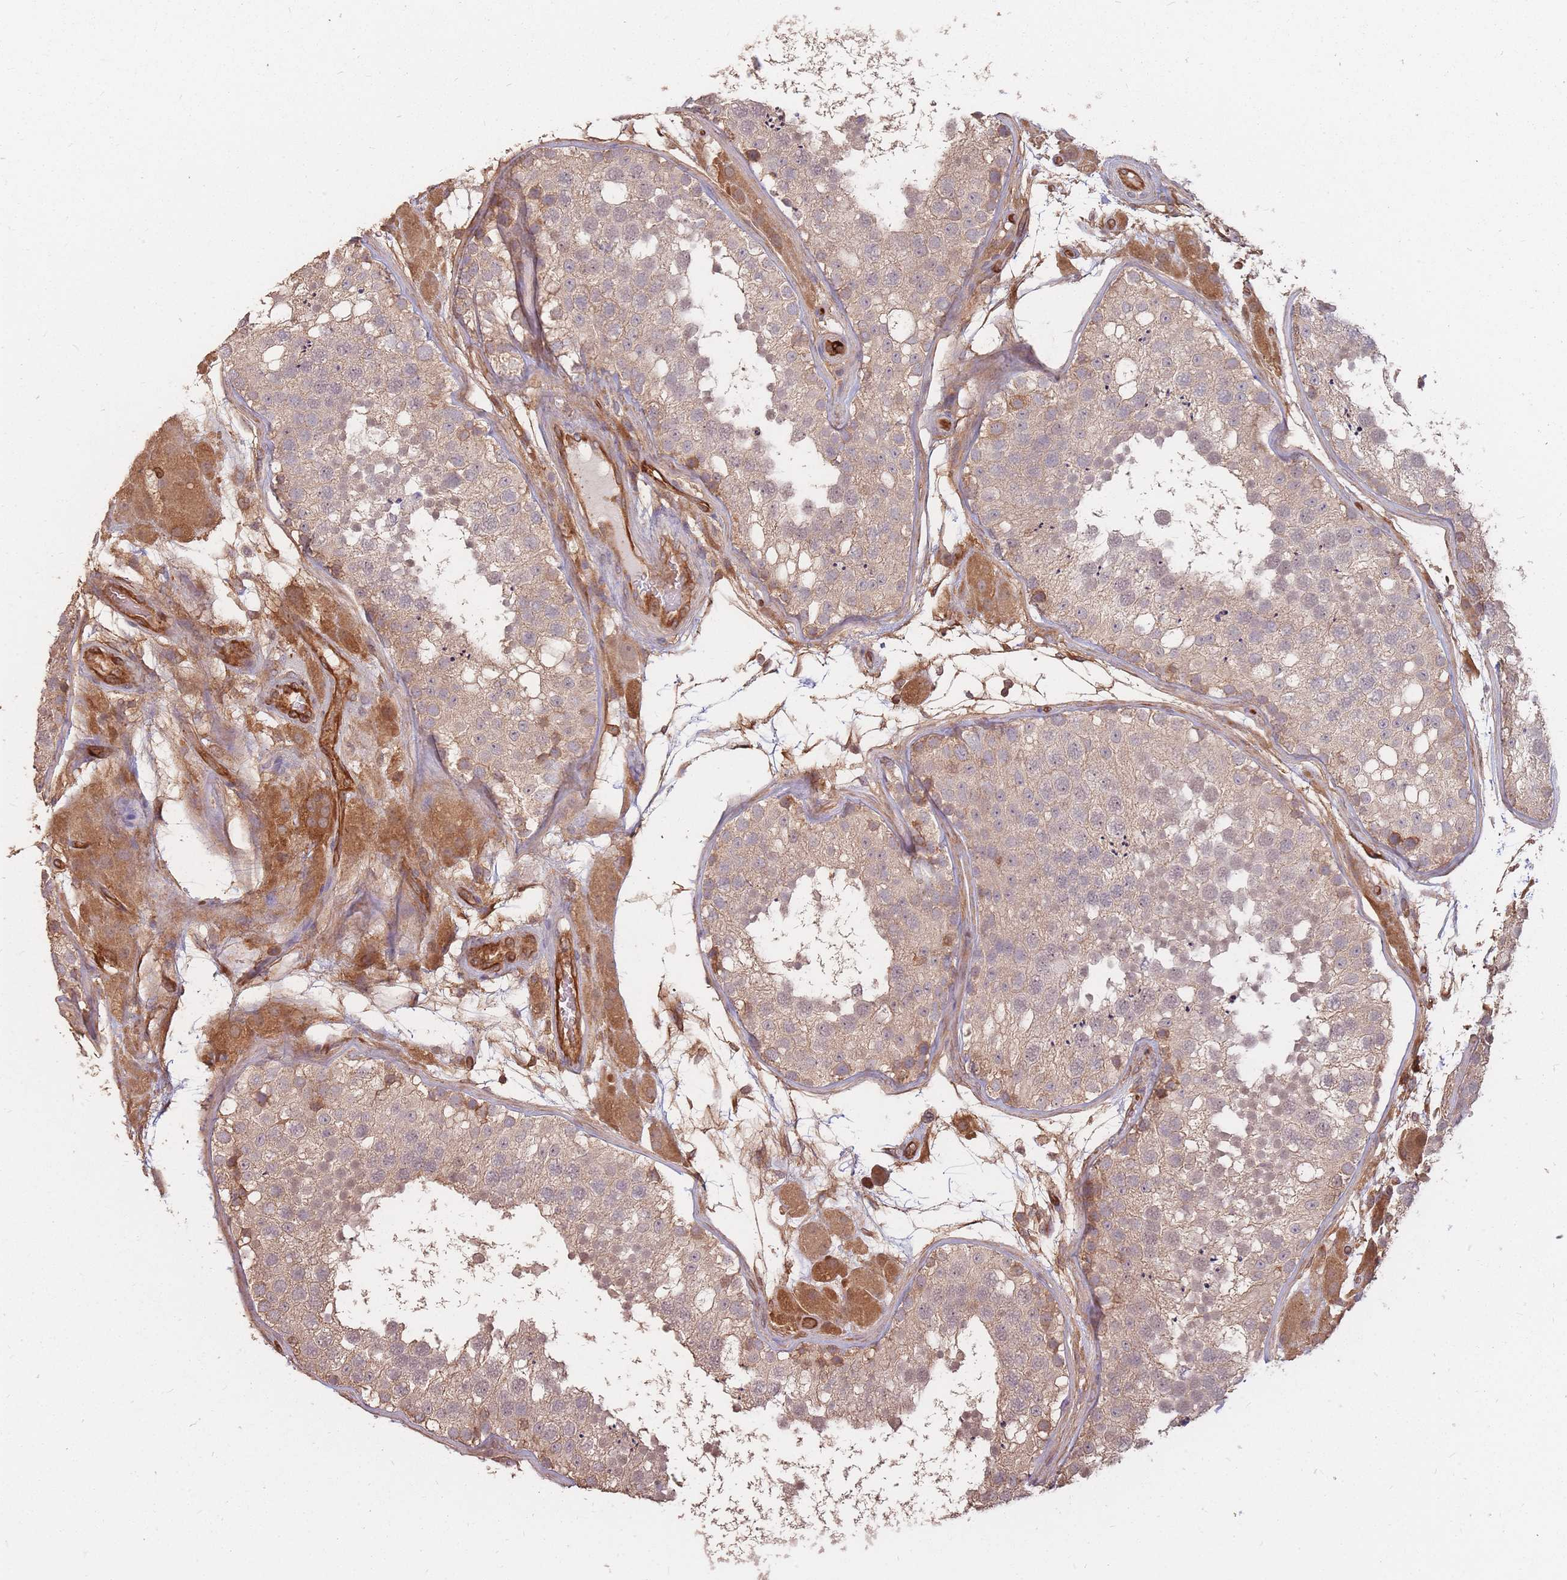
{"staining": {"intensity": "moderate", "quantity": ">75%", "location": "cytoplasmic/membranous"}, "tissue": "testis", "cell_type": "Cells in seminiferous ducts", "image_type": "normal", "snomed": [{"axis": "morphology", "description": "Normal tissue, NOS"}, {"axis": "topography", "description": "Testis"}], "caption": "DAB immunohistochemical staining of normal testis reveals moderate cytoplasmic/membranous protein positivity in about >75% of cells in seminiferous ducts.", "gene": "PLS3", "patient": {"sex": "male", "age": 26}}